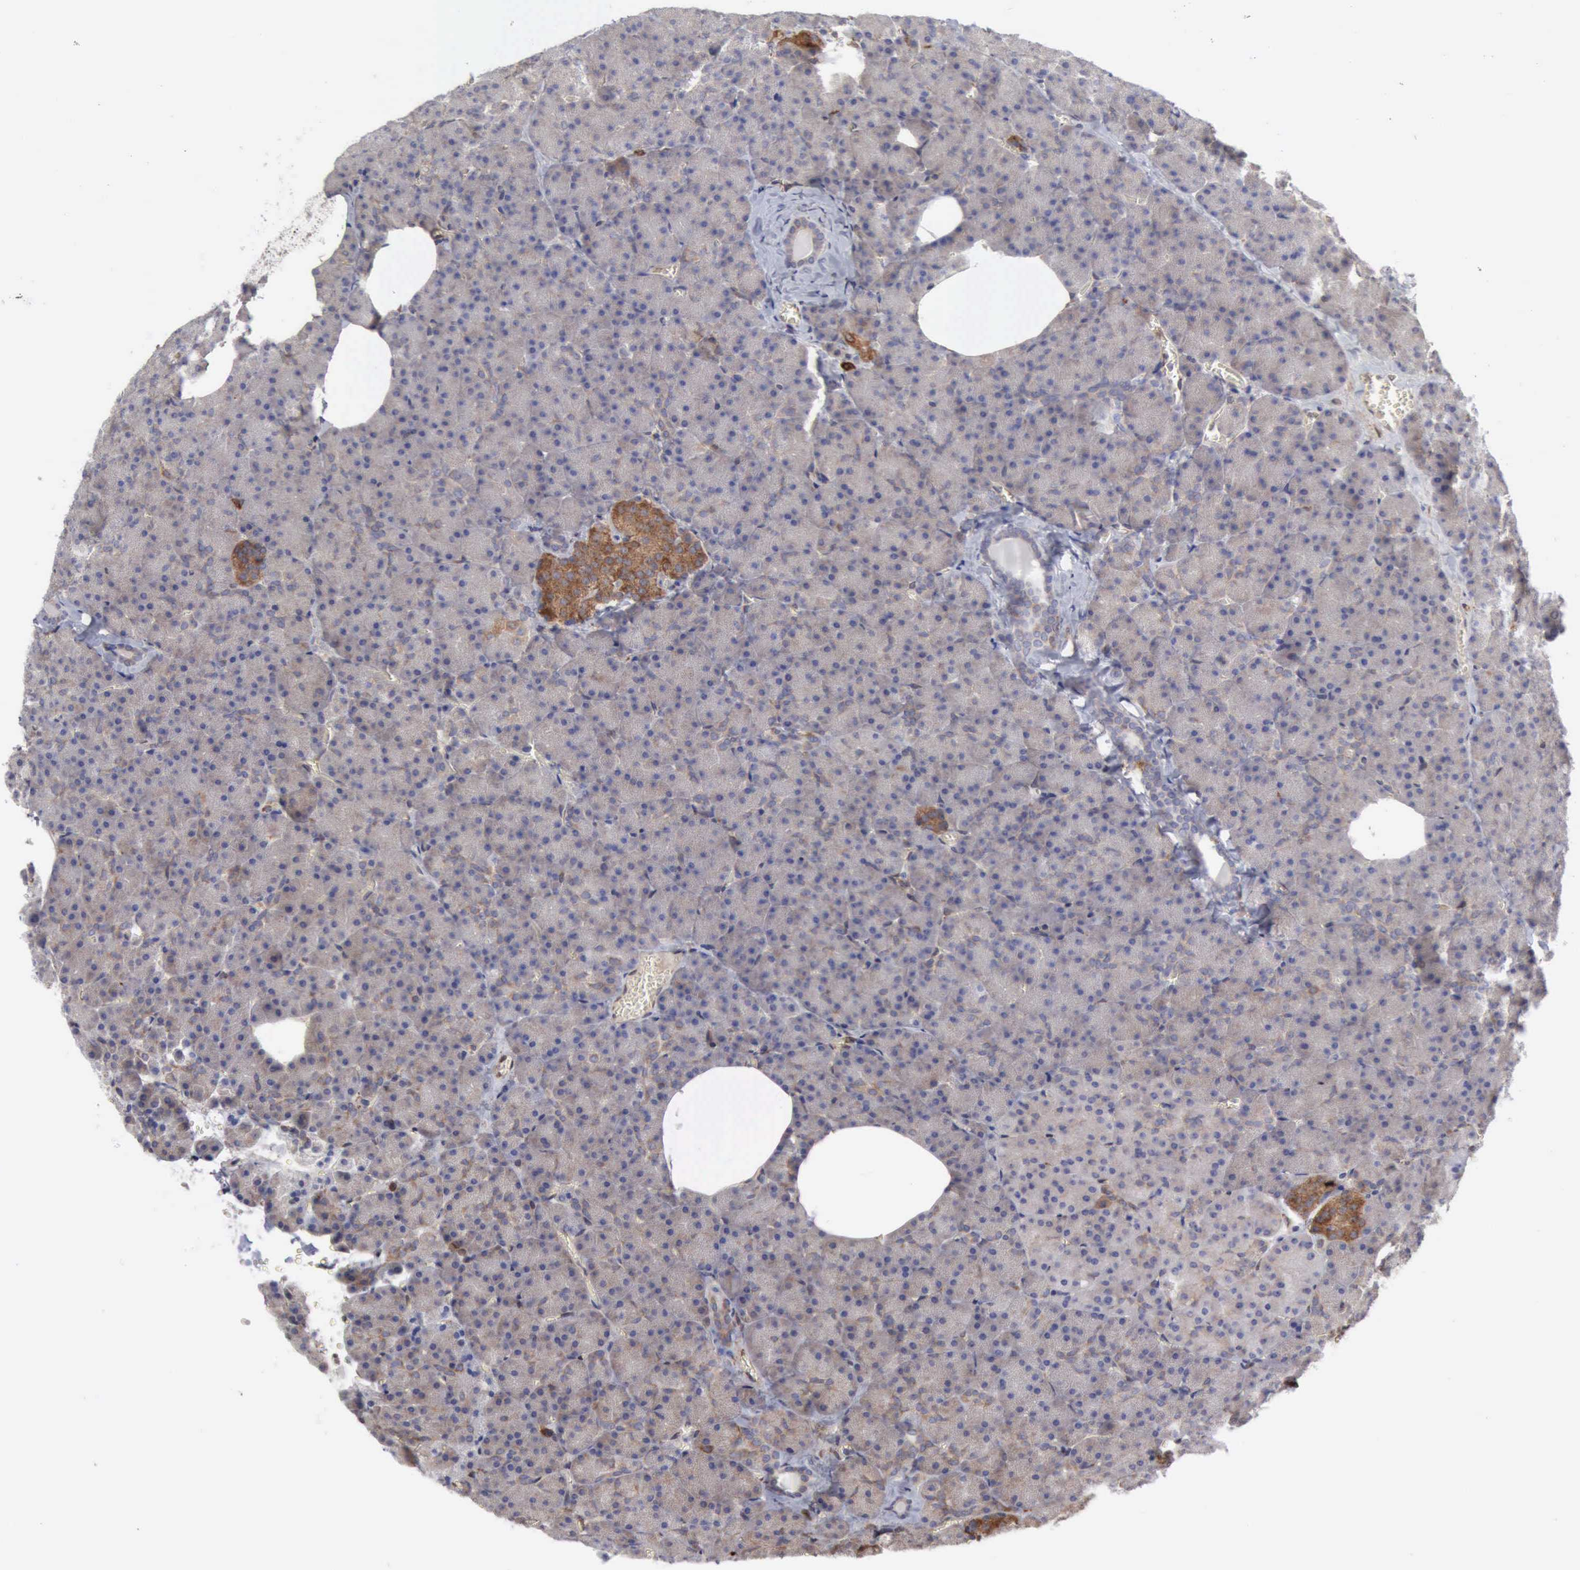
{"staining": {"intensity": "weak", "quantity": ">75%", "location": "cytoplasmic/membranous"}, "tissue": "pancreas", "cell_type": "Exocrine glandular cells", "image_type": "normal", "snomed": [{"axis": "morphology", "description": "Normal tissue, NOS"}, {"axis": "topography", "description": "Pancreas"}], "caption": "The histopathology image demonstrates immunohistochemical staining of normal pancreas. There is weak cytoplasmic/membranous positivity is appreciated in about >75% of exocrine glandular cells.", "gene": "APOL2", "patient": {"sex": "female", "age": 35}}